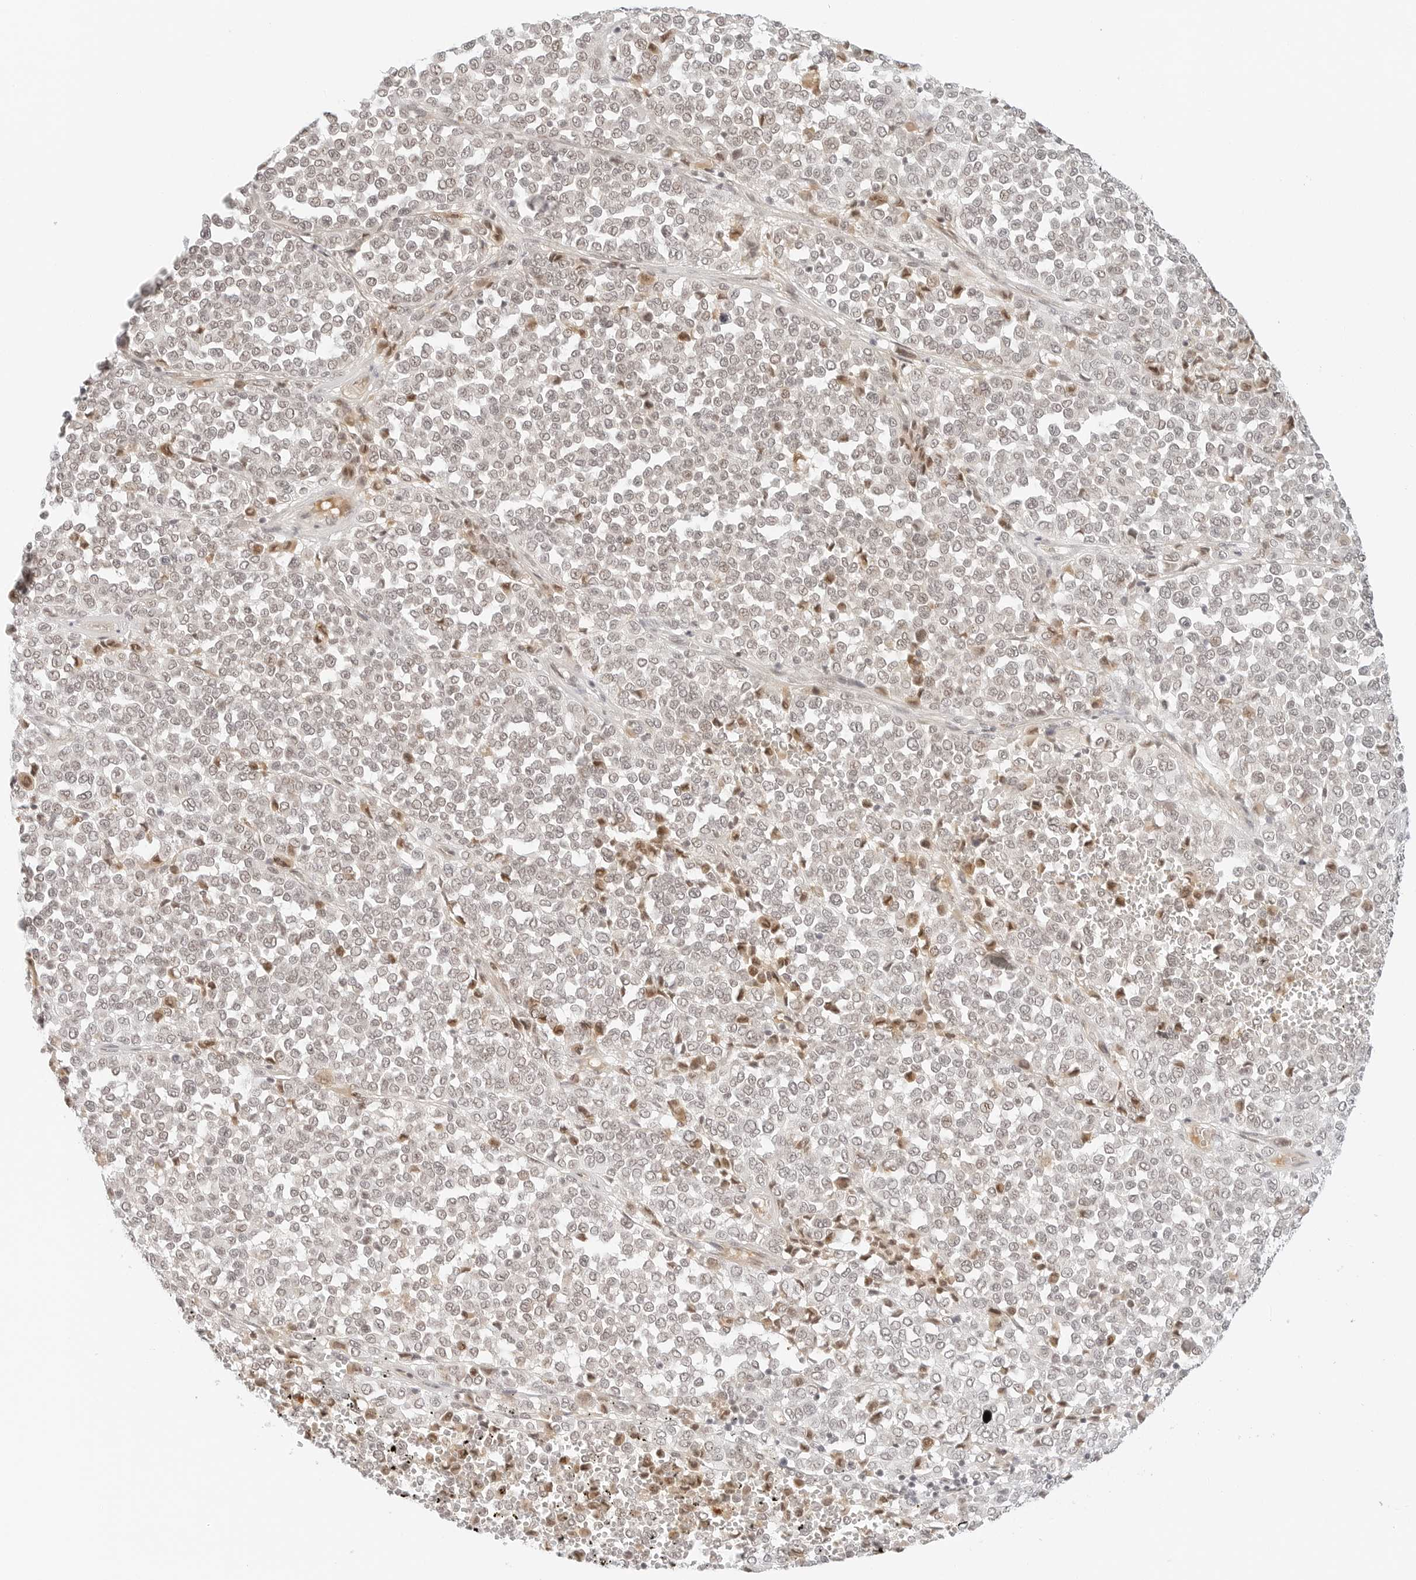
{"staining": {"intensity": "weak", "quantity": "<25%", "location": "nuclear"}, "tissue": "melanoma", "cell_type": "Tumor cells", "image_type": "cancer", "snomed": [{"axis": "morphology", "description": "Malignant melanoma, Metastatic site"}, {"axis": "topography", "description": "Pancreas"}], "caption": "The micrograph exhibits no staining of tumor cells in melanoma.", "gene": "NEO1", "patient": {"sex": "female", "age": 30}}